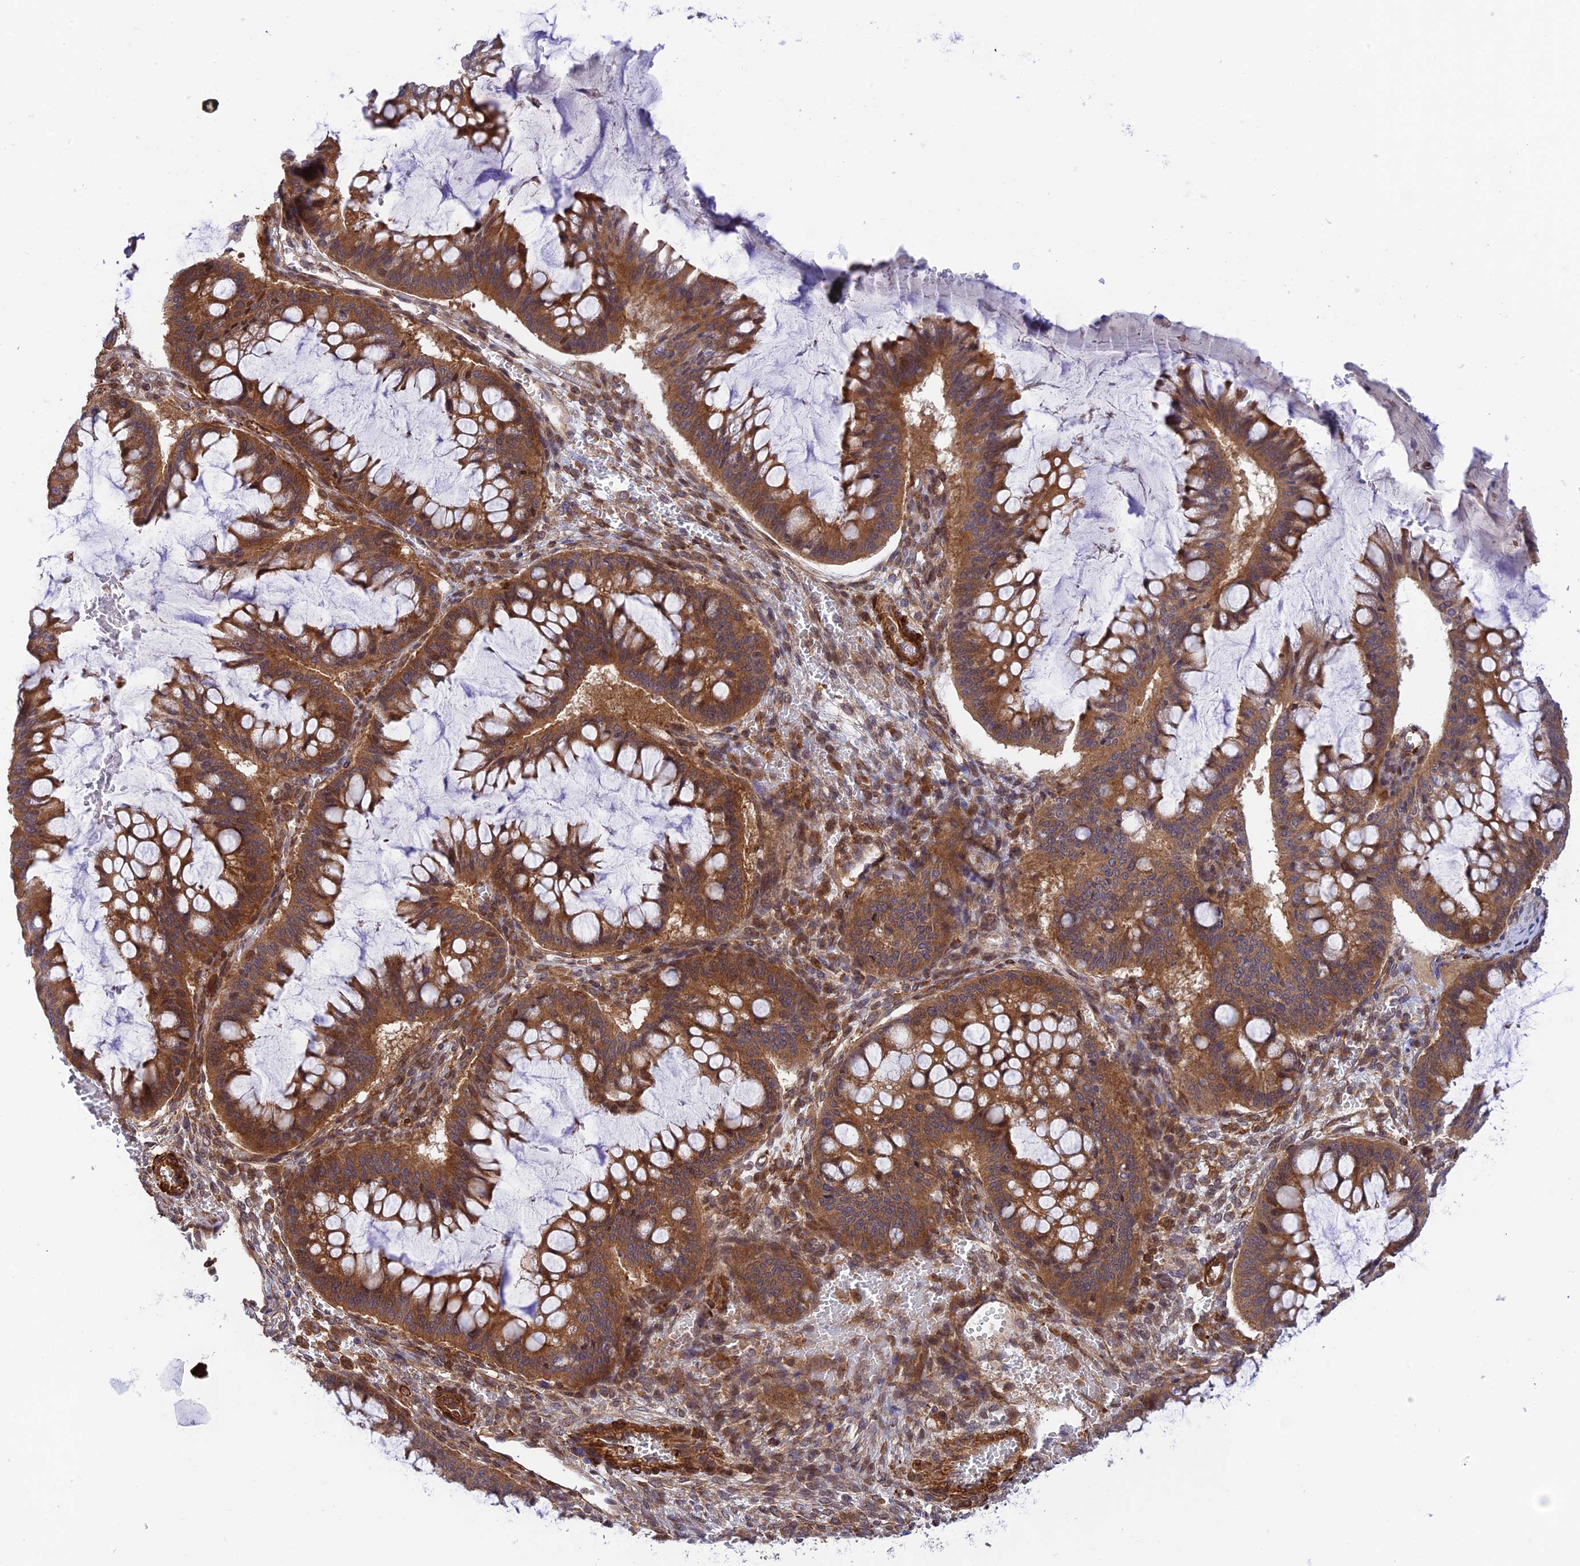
{"staining": {"intensity": "strong", "quantity": ">75%", "location": "cytoplasmic/membranous"}, "tissue": "ovarian cancer", "cell_type": "Tumor cells", "image_type": "cancer", "snomed": [{"axis": "morphology", "description": "Cystadenocarcinoma, mucinous, NOS"}, {"axis": "topography", "description": "Ovary"}], "caption": "The image shows immunohistochemical staining of ovarian cancer (mucinous cystadenocarcinoma). There is strong cytoplasmic/membranous staining is present in about >75% of tumor cells. Nuclei are stained in blue.", "gene": "EVI5L", "patient": {"sex": "female", "age": 73}}